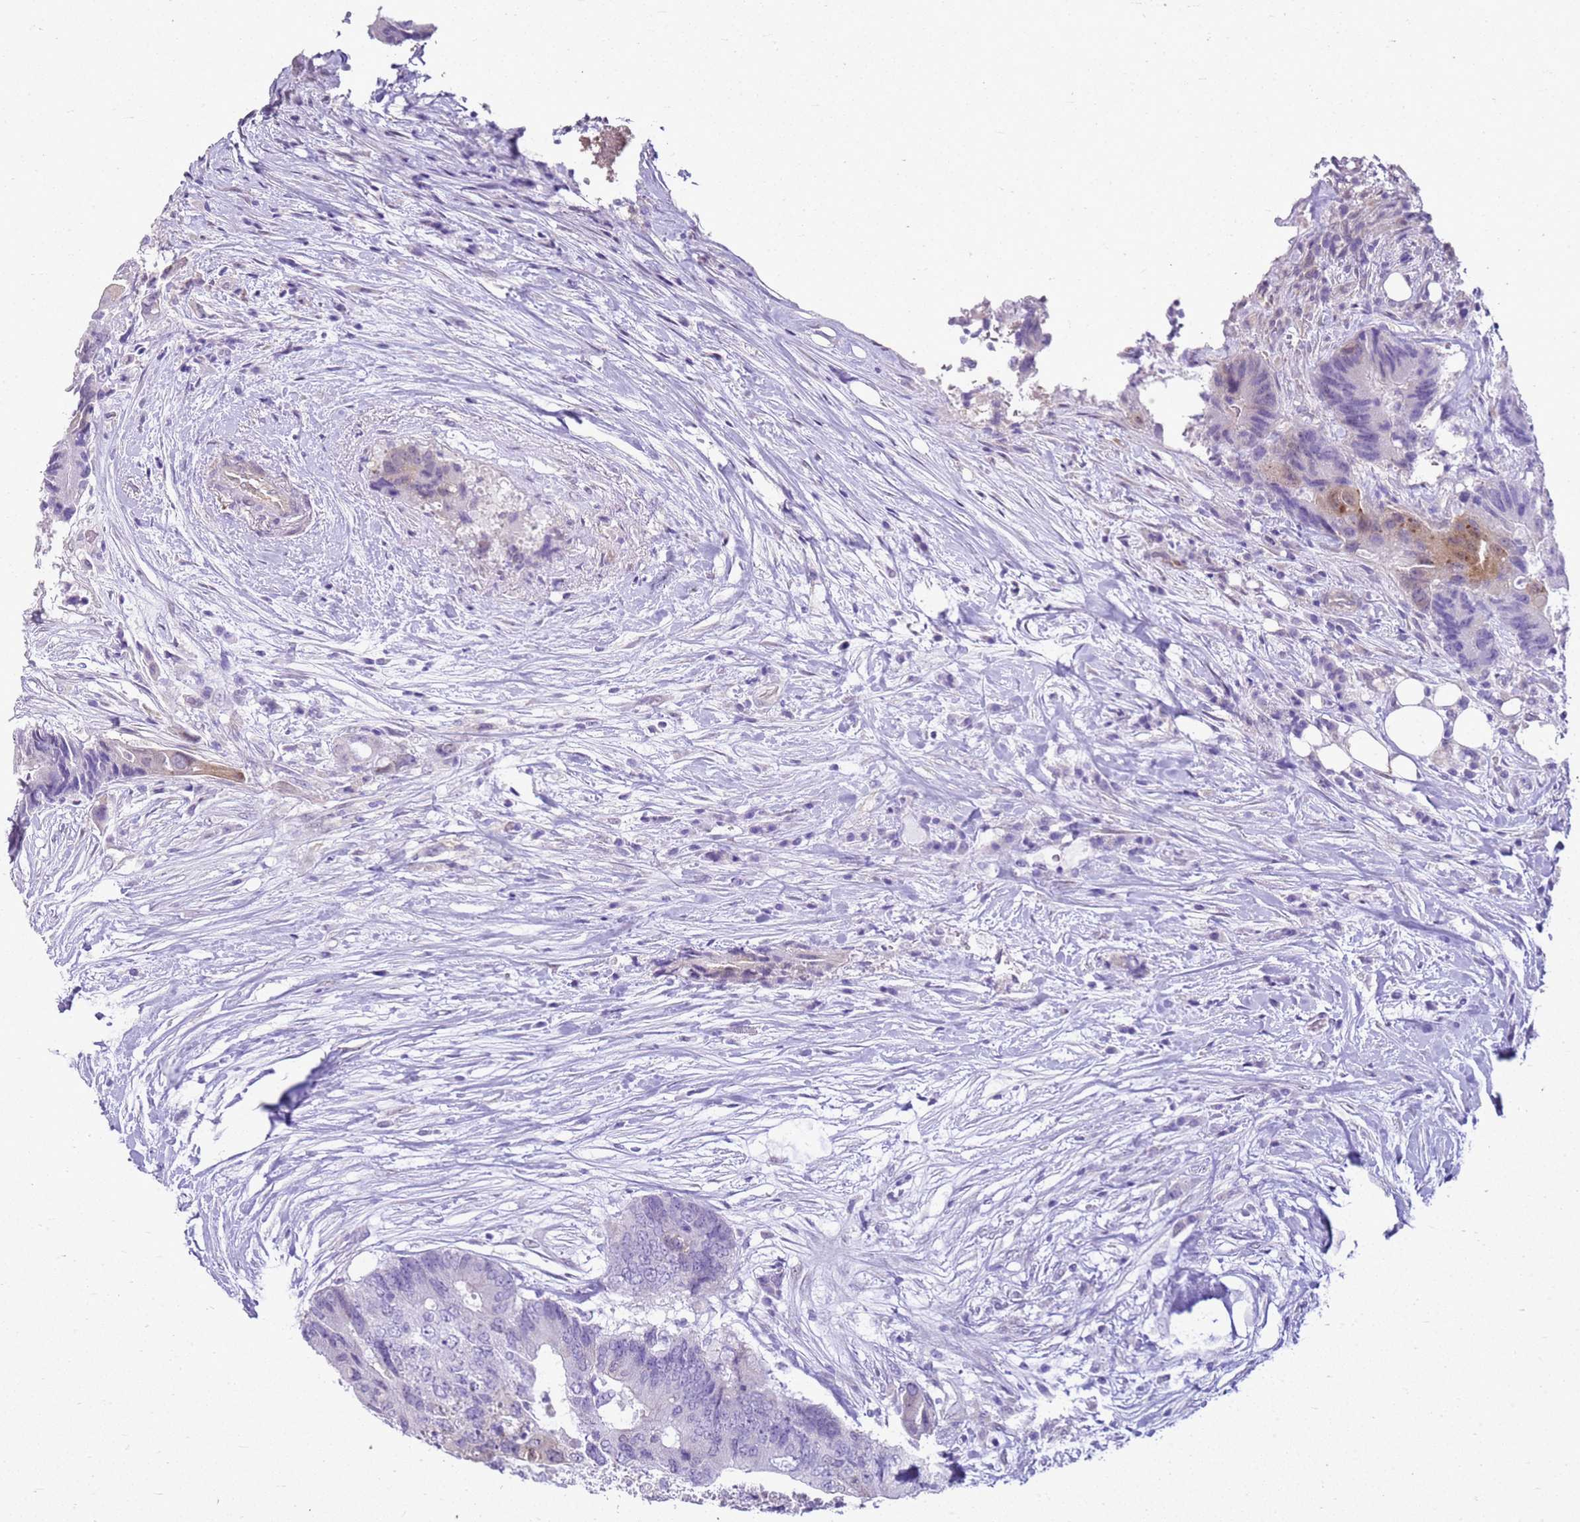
{"staining": {"intensity": "moderate", "quantity": "<25%", "location": "cytoplasmic/membranous"}, "tissue": "colorectal cancer", "cell_type": "Tumor cells", "image_type": "cancer", "snomed": [{"axis": "morphology", "description": "Adenocarcinoma, NOS"}, {"axis": "topography", "description": "Colon"}], "caption": "A low amount of moderate cytoplasmic/membranous expression is present in approximately <25% of tumor cells in colorectal cancer (adenocarcinoma) tissue. (DAB (3,3'-diaminobenzidine) IHC, brown staining for protein, blue staining for nuclei).", "gene": "HSPB1", "patient": {"sex": "male", "age": 71}}